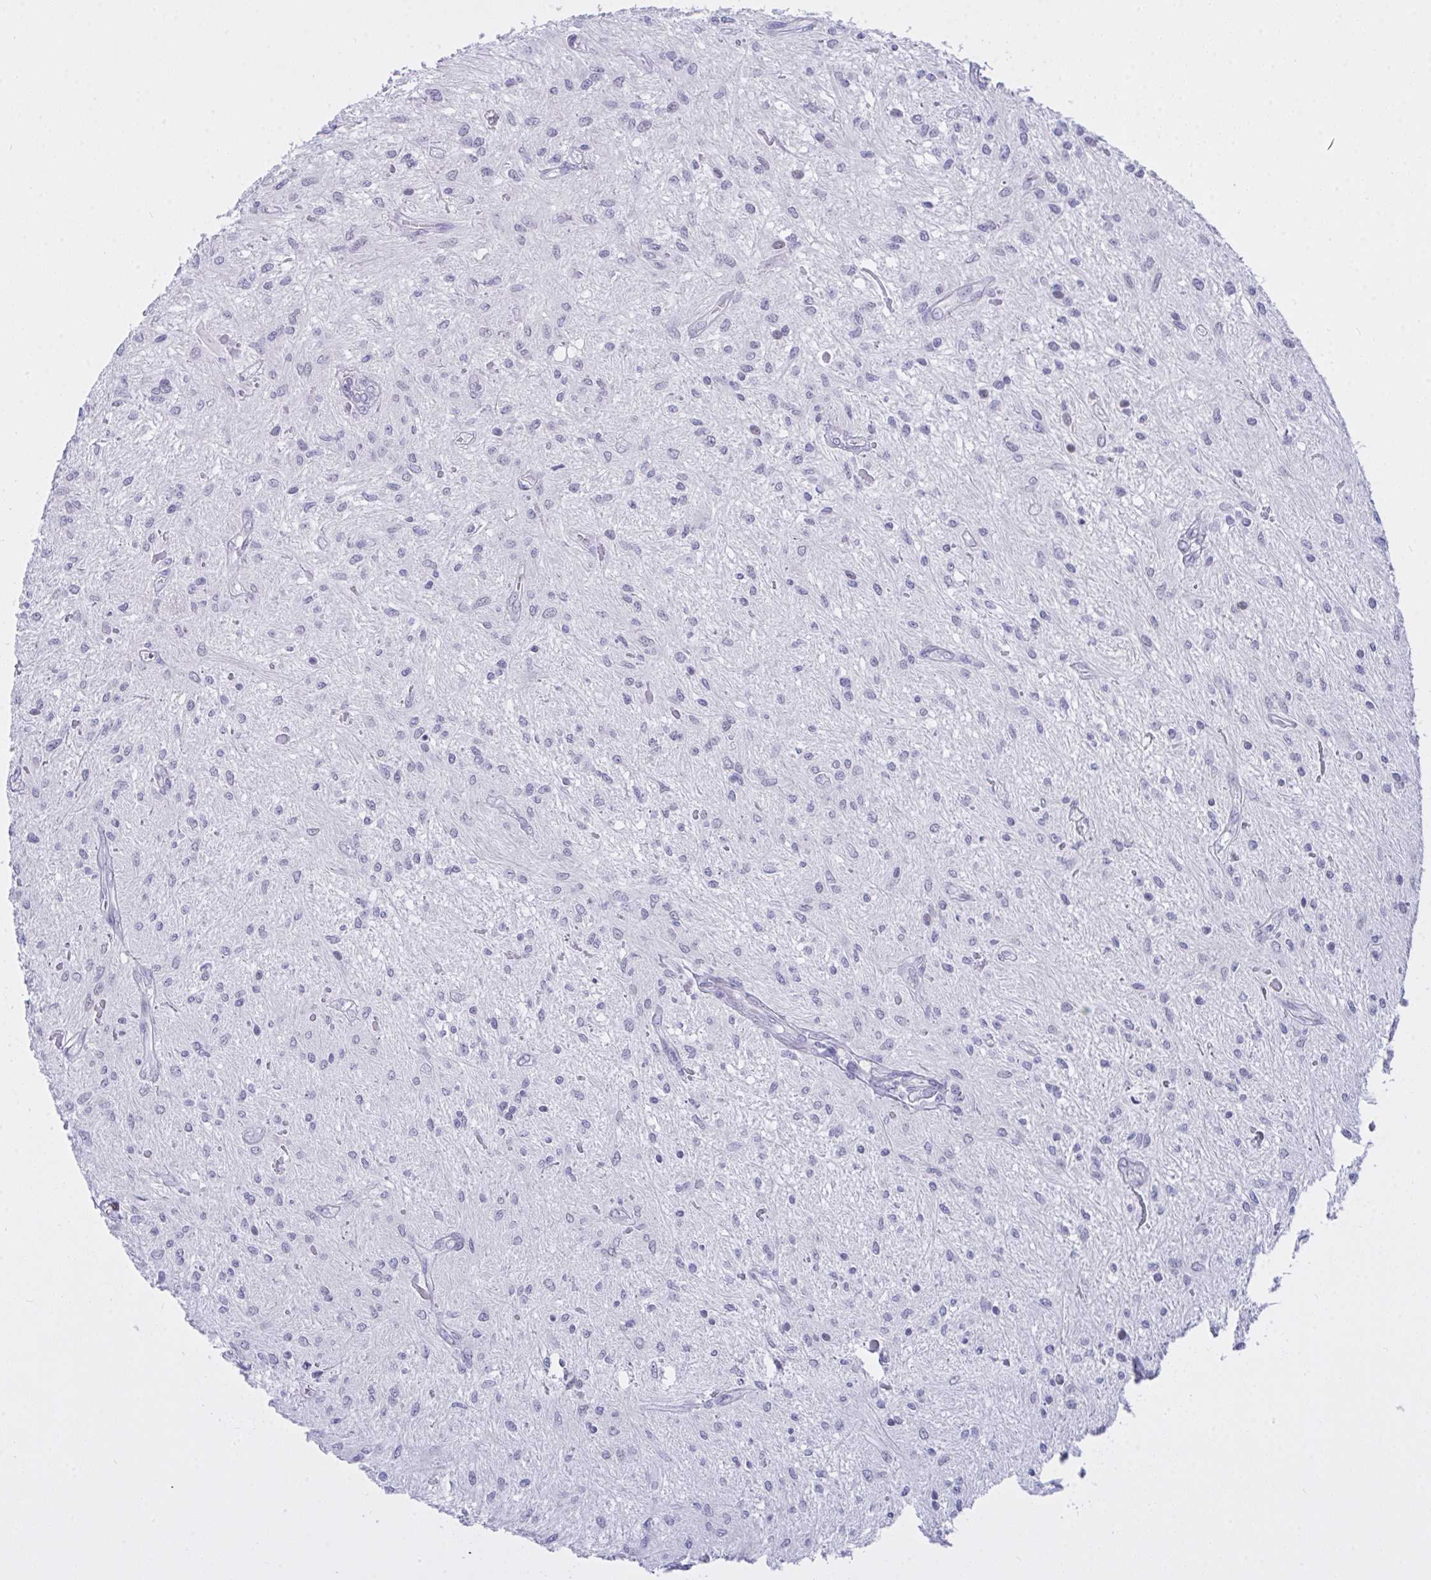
{"staining": {"intensity": "negative", "quantity": "none", "location": "none"}, "tissue": "glioma", "cell_type": "Tumor cells", "image_type": "cancer", "snomed": [{"axis": "morphology", "description": "Glioma, malignant, Low grade"}, {"axis": "topography", "description": "Cerebellum"}], "caption": "An image of malignant low-grade glioma stained for a protein displays no brown staining in tumor cells.", "gene": "FBXL22", "patient": {"sex": "female", "age": 14}}